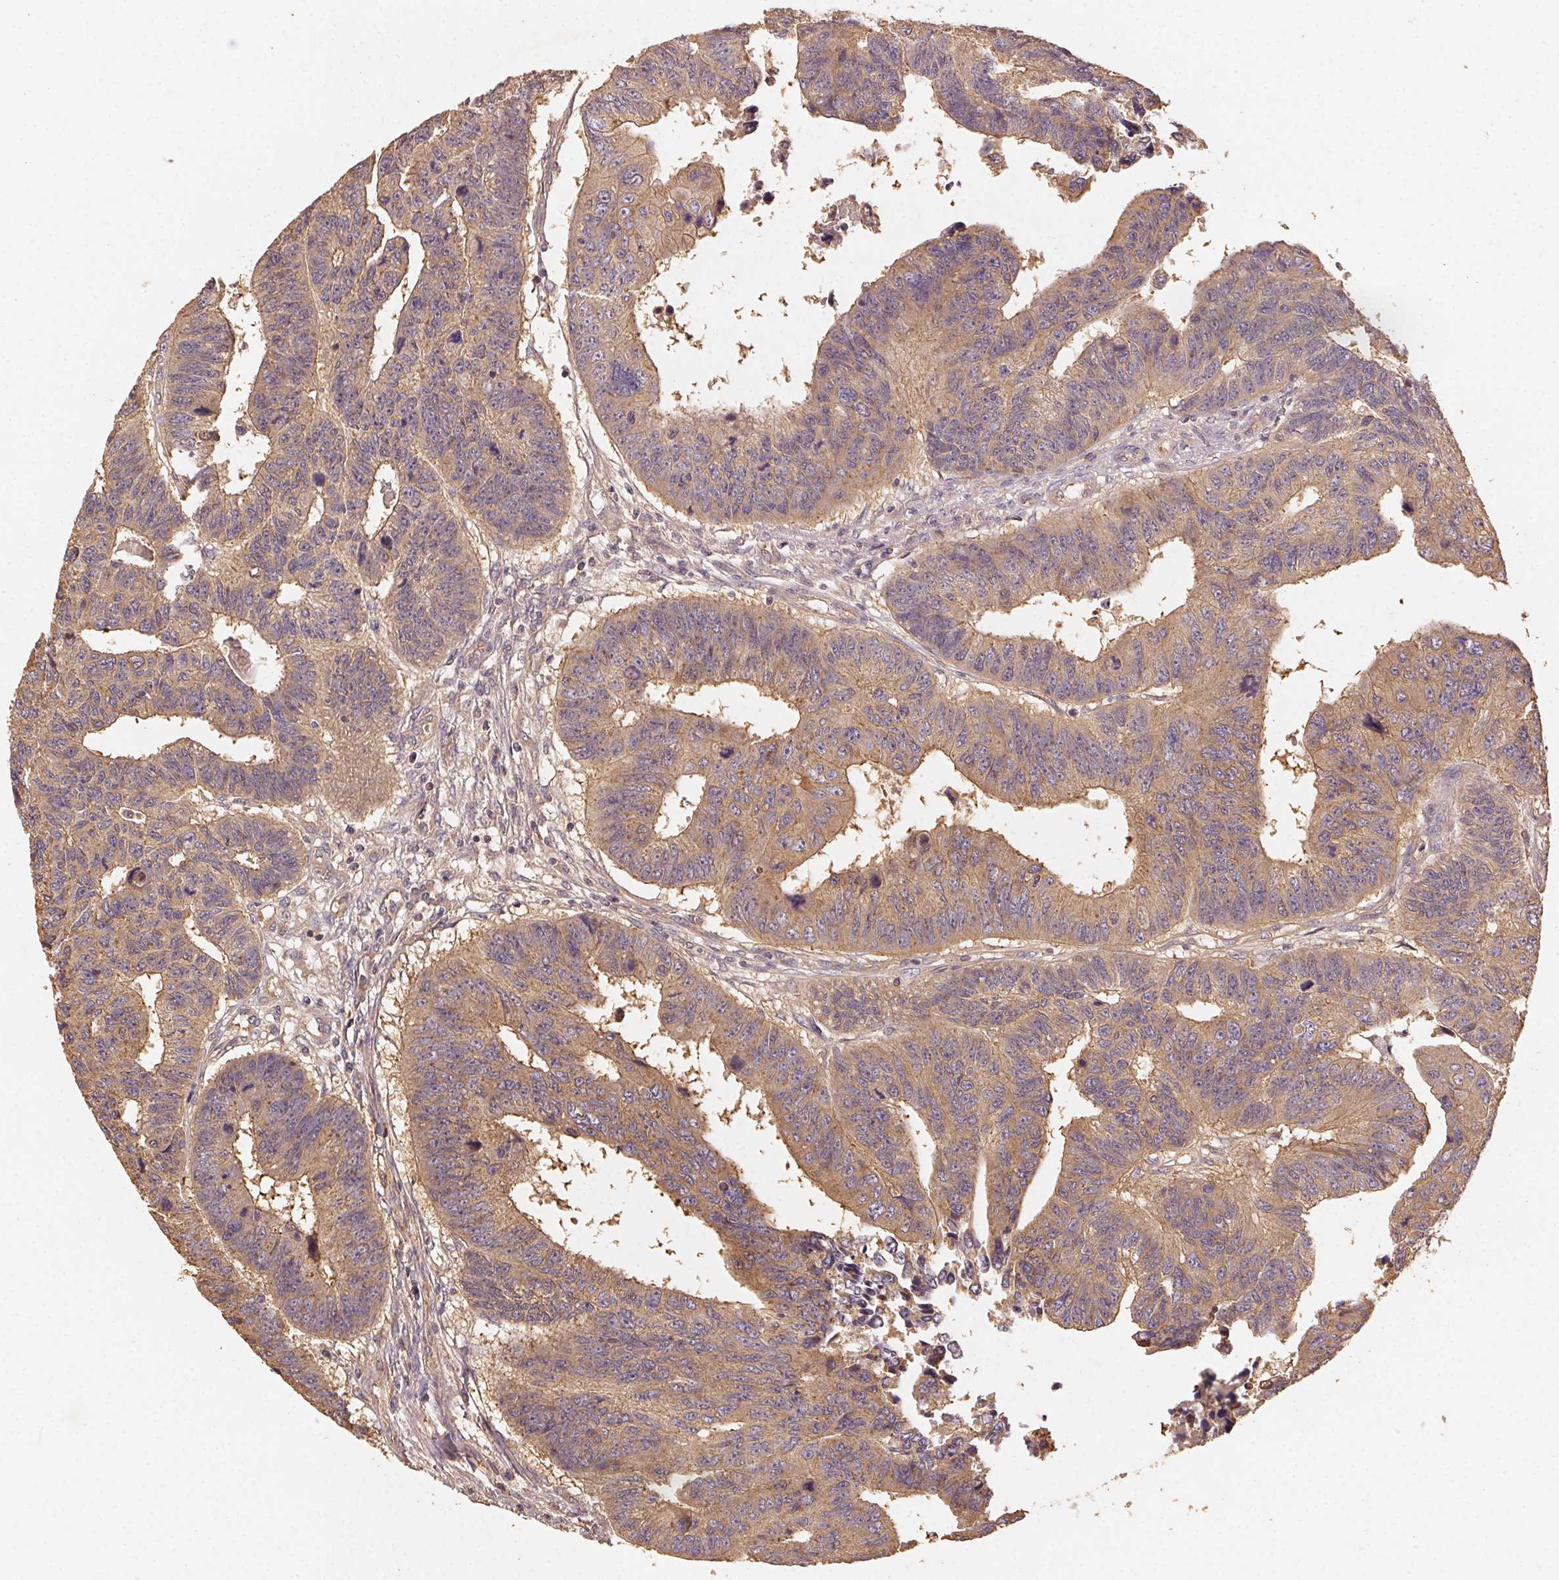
{"staining": {"intensity": "weak", "quantity": ">75%", "location": "cytoplasmic/membranous"}, "tissue": "colorectal cancer", "cell_type": "Tumor cells", "image_type": "cancer", "snomed": [{"axis": "morphology", "description": "Adenocarcinoma, NOS"}, {"axis": "topography", "description": "Rectum"}], "caption": "Weak cytoplasmic/membranous protein expression is identified in about >75% of tumor cells in colorectal adenocarcinoma.", "gene": "RALA", "patient": {"sex": "female", "age": 85}}